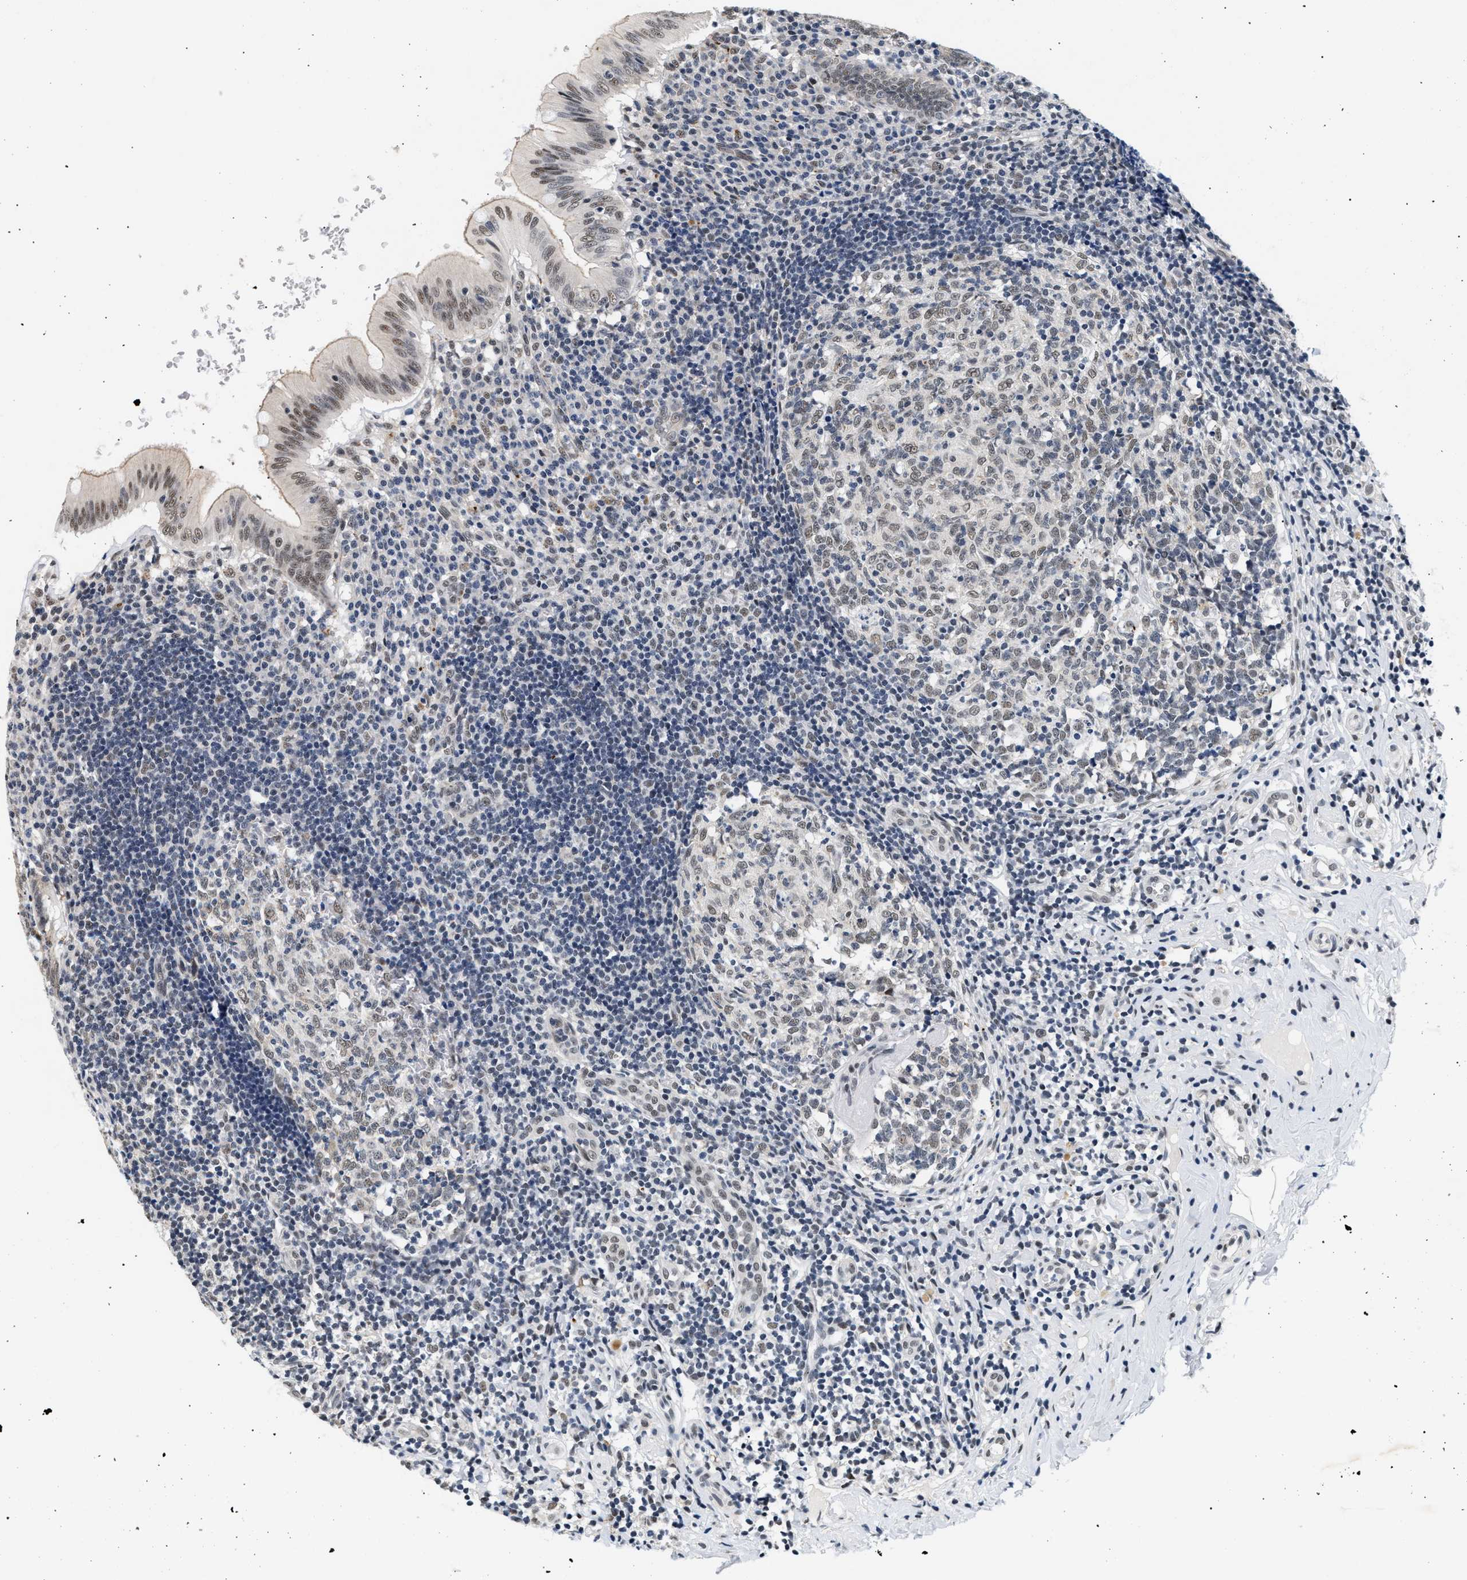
{"staining": {"intensity": "weak", "quantity": "25%-75%", "location": "nuclear"}, "tissue": "appendix", "cell_type": "Glandular cells", "image_type": "normal", "snomed": [{"axis": "morphology", "description": "Normal tissue, NOS"}, {"axis": "topography", "description": "Appendix"}], "caption": "This is a histology image of immunohistochemistry staining of benign appendix, which shows weak expression in the nuclear of glandular cells.", "gene": "THOC1", "patient": {"sex": "male", "age": 8}}